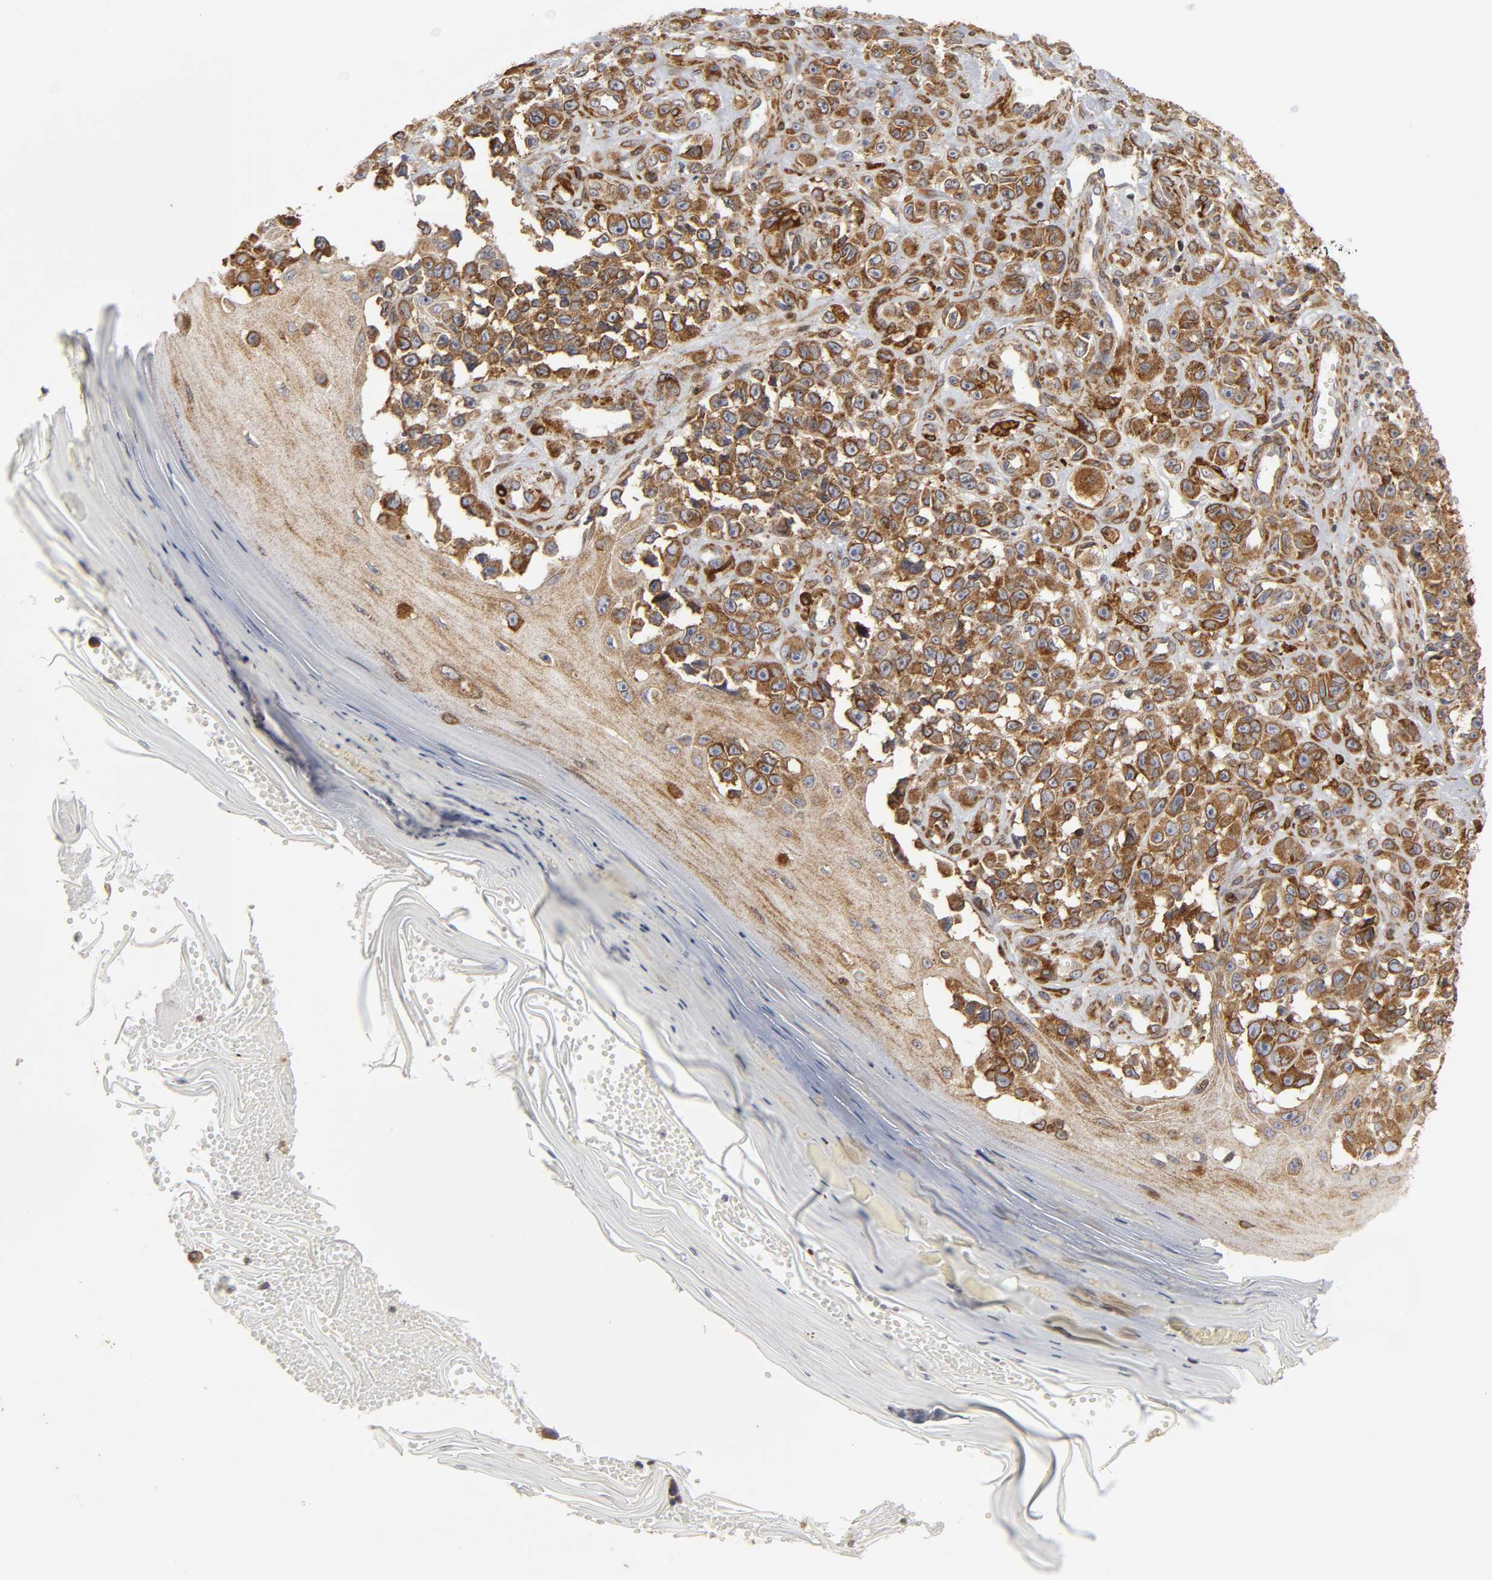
{"staining": {"intensity": "moderate", "quantity": ">75%", "location": "cytoplasmic/membranous"}, "tissue": "melanoma", "cell_type": "Tumor cells", "image_type": "cancer", "snomed": [{"axis": "morphology", "description": "Malignant melanoma, NOS"}, {"axis": "topography", "description": "Skin"}], "caption": "Protein expression by immunohistochemistry (IHC) demonstrates moderate cytoplasmic/membranous staining in approximately >75% of tumor cells in malignant melanoma.", "gene": "POR", "patient": {"sex": "female", "age": 82}}